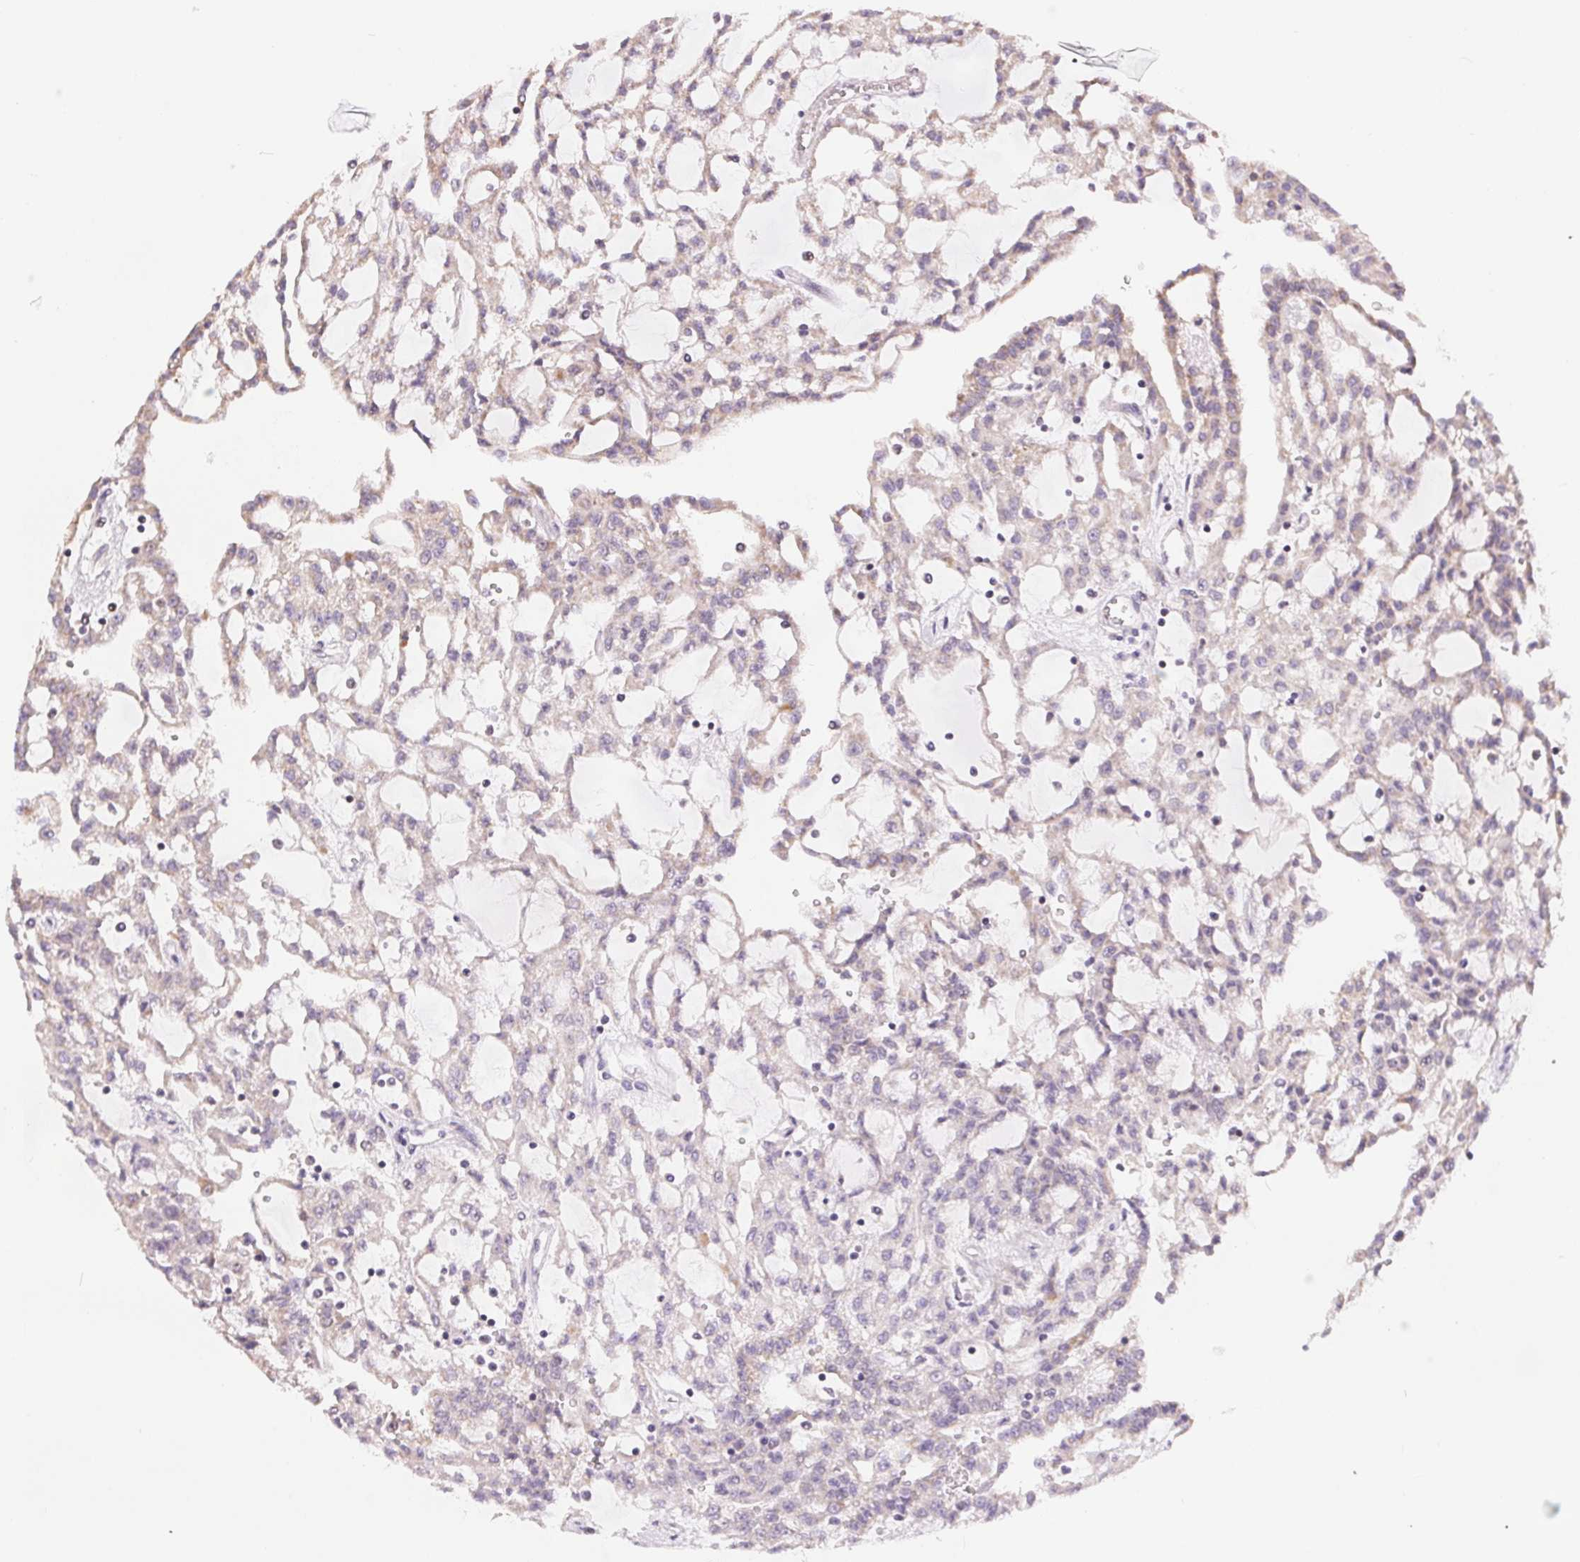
{"staining": {"intensity": "weak", "quantity": "<25%", "location": "cytoplasmic/membranous"}, "tissue": "renal cancer", "cell_type": "Tumor cells", "image_type": "cancer", "snomed": [{"axis": "morphology", "description": "Adenocarcinoma, NOS"}, {"axis": "topography", "description": "Kidney"}], "caption": "A micrograph of human renal cancer (adenocarcinoma) is negative for staining in tumor cells.", "gene": "POU2F2", "patient": {"sex": "male", "age": 63}}